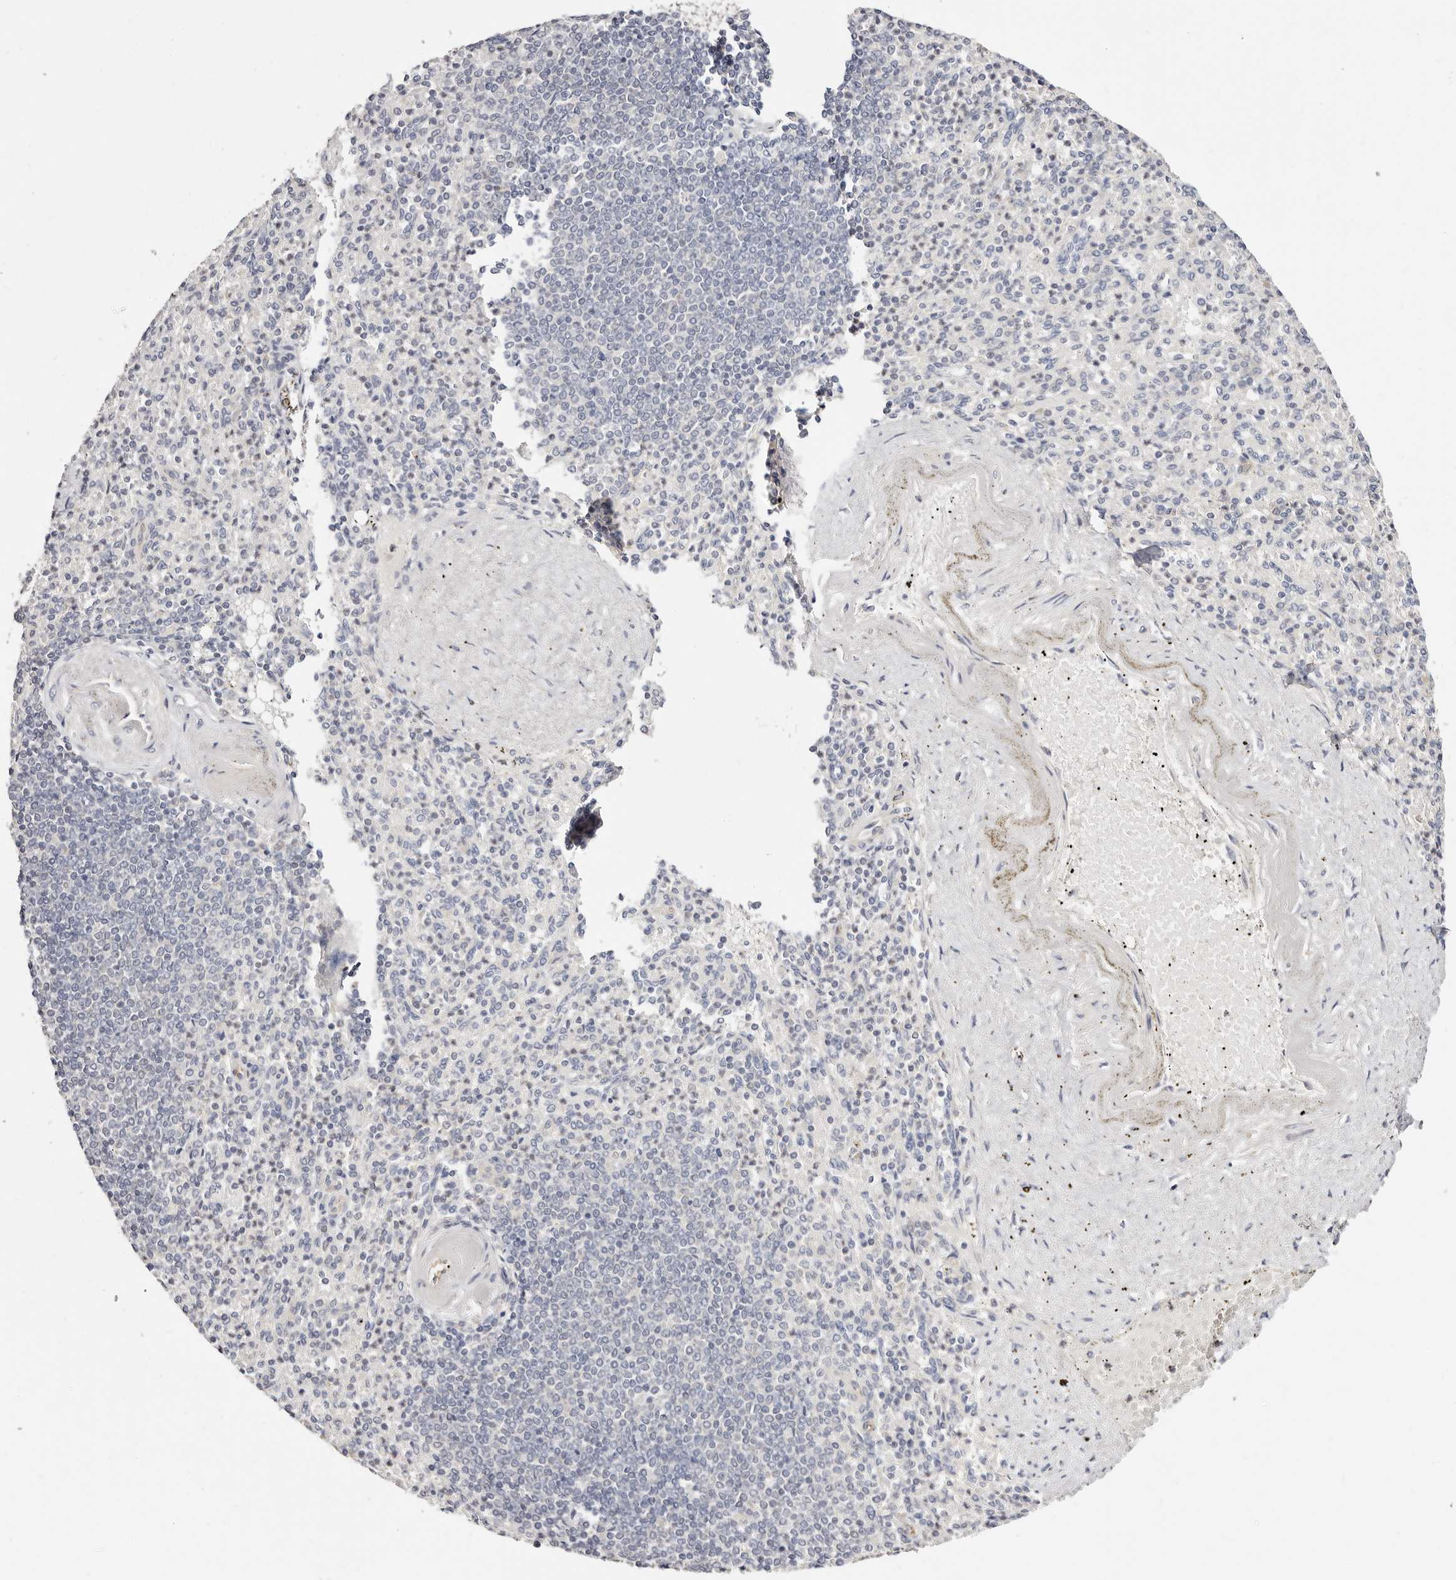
{"staining": {"intensity": "negative", "quantity": "none", "location": "none"}, "tissue": "spleen", "cell_type": "Cells in red pulp", "image_type": "normal", "snomed": [{"axis": "morphology", "description": "Normal tissue, NOS"}, {"axis": "topography", "description": "Spleen"}], "caption": "Immunohistochemistry (IHC) of unremarkable spleen shows no expression in cells in red pulp.", "gene": "STAT5A", "patient": {"sex": "female", "age": 74}}